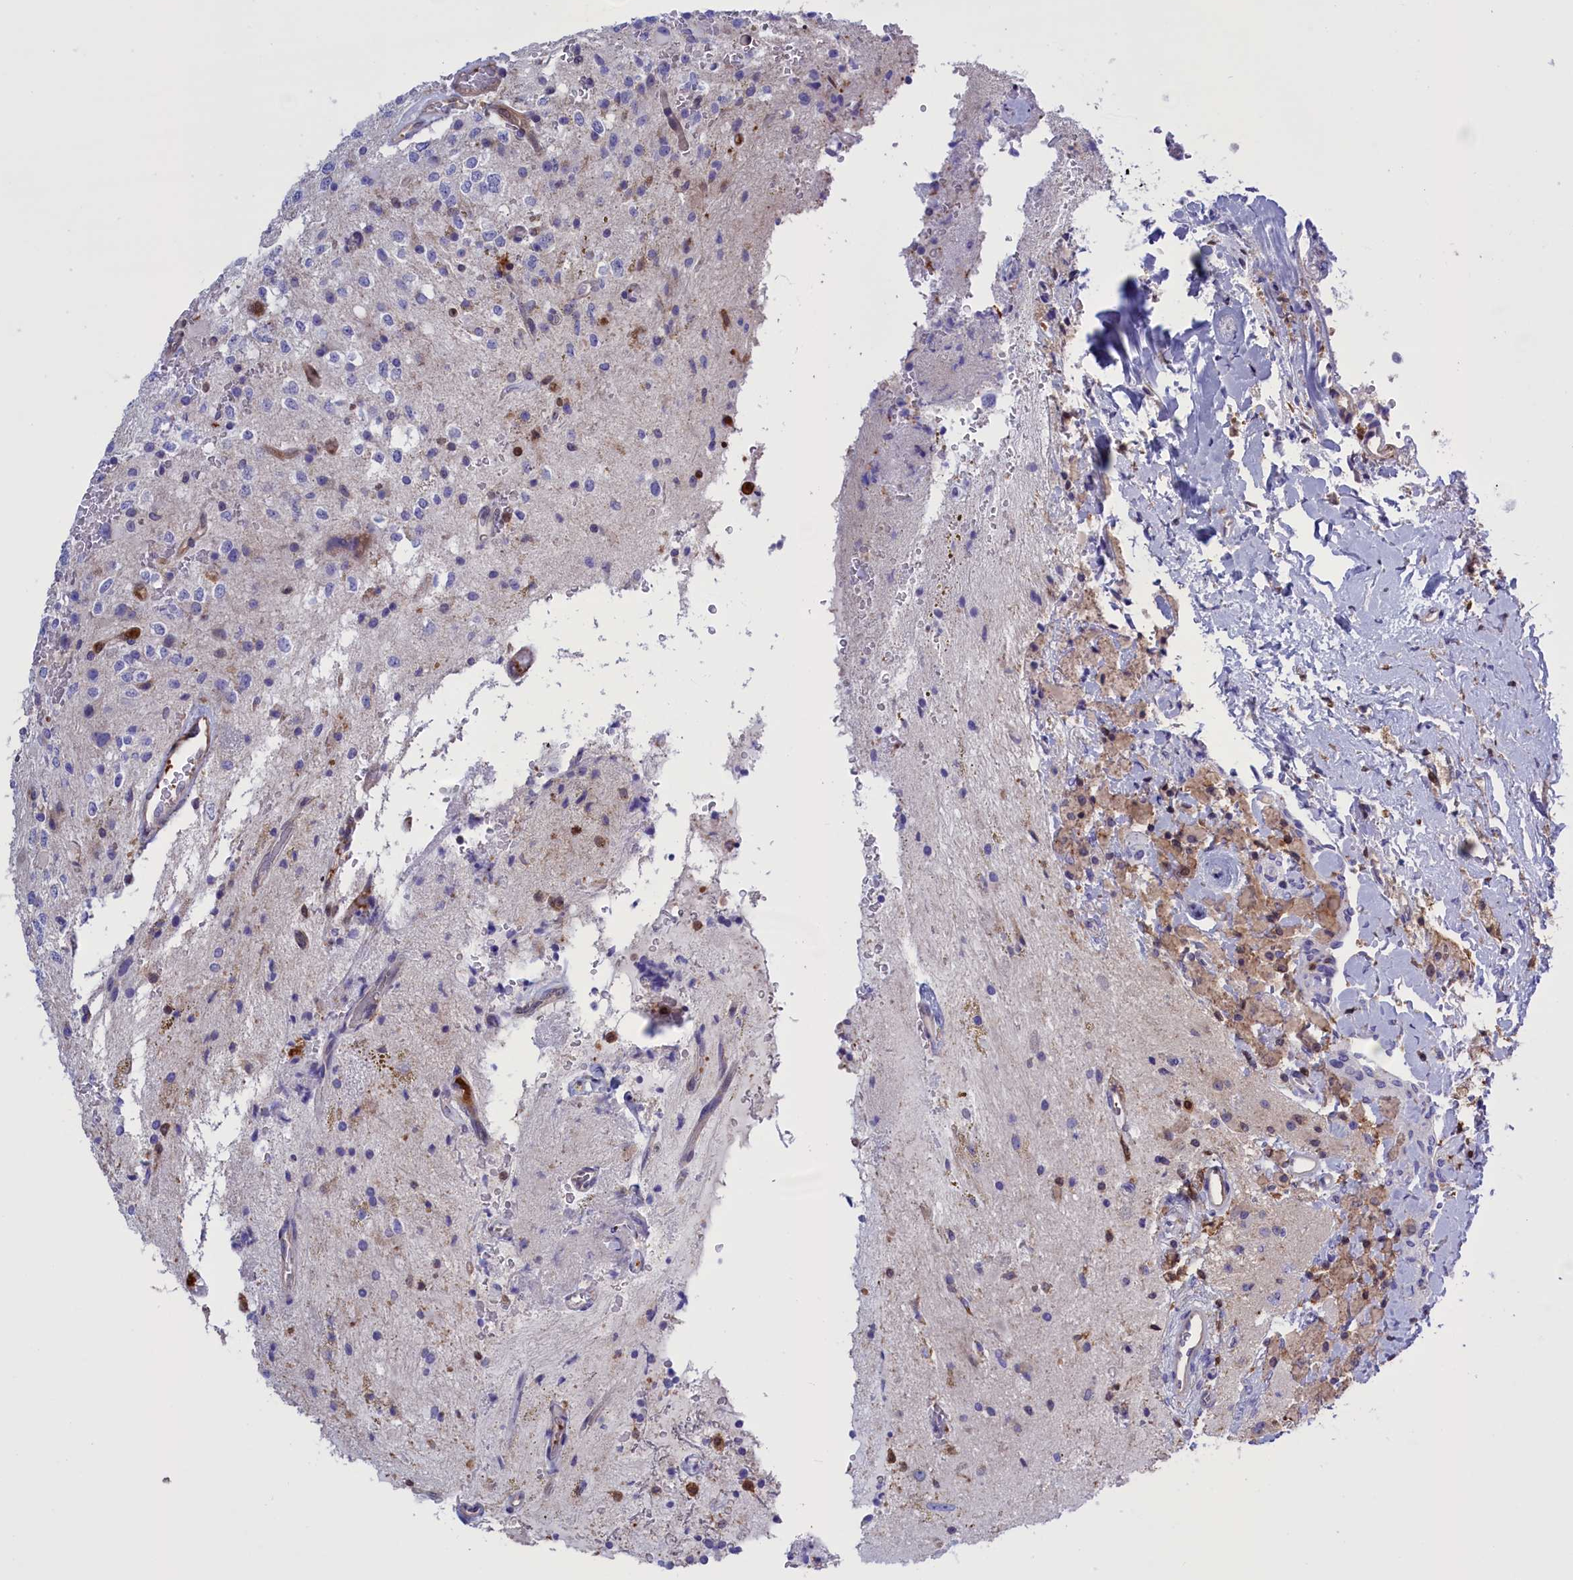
{"staining": {"intensity": "negative", "quantity": "none", "location": "none"}, "tissue": "glioma", "cell_type": "Tumor cells", "image_type": "cancer", "snomed": [{"axis": "morphology", "description": "Glioma, malignant, High grade"}, {"axis": "topography", "description": "Brain"}], "caption": "An immunohistochemistry photomicrograph of glioma is shown. There is no staining in tumor cells of glioma. The staining was performed using DAB to visualize the protein expression in brown, while the nuclei were stained in blue with hematoxylin (Magnification: 20x).", "gene": "ARHGAP18", "patient": {"sex": "male", "age": 34}}